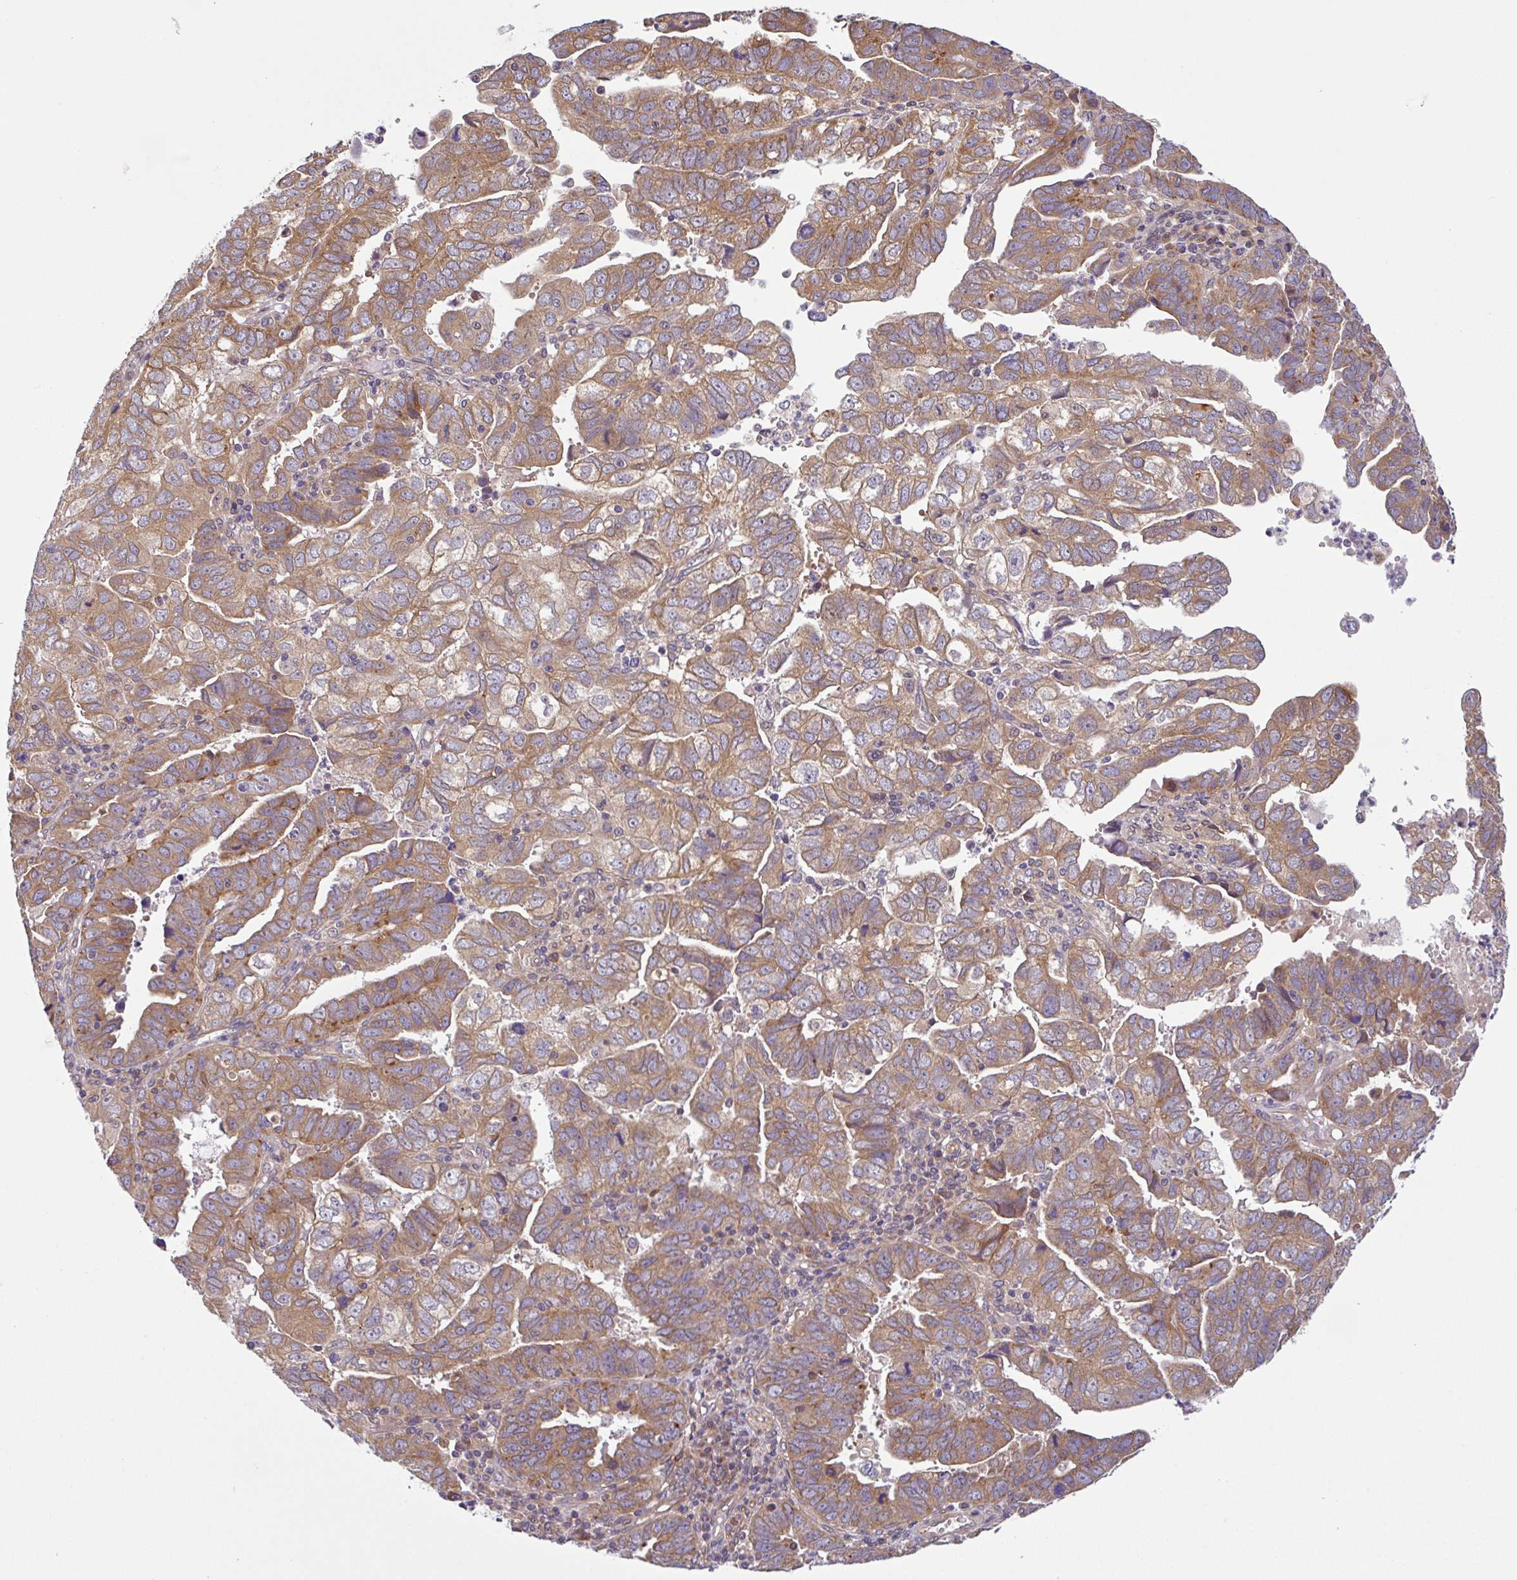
{"staining": {"intensity": "moderate", "quantity": "25%-75%", "location": "cytoplasmic/membranous"}, "tissue": "endometrial cancer", "cell_type": "Tumor cells", "image_type": "cancer", "snomed": [{"axis": "morphology", "description": "Adenocarcinoma, NOS"}, {"axis": "topography", "description": "Uterus"}], "caption": "A brown stain shows moderate cytoplasmic/membranous staining of a protein in human endometrial adenocarcinoma tumor cells.", "gene": "UBE4A", "patient": {"sex": "female", "age": 62}}